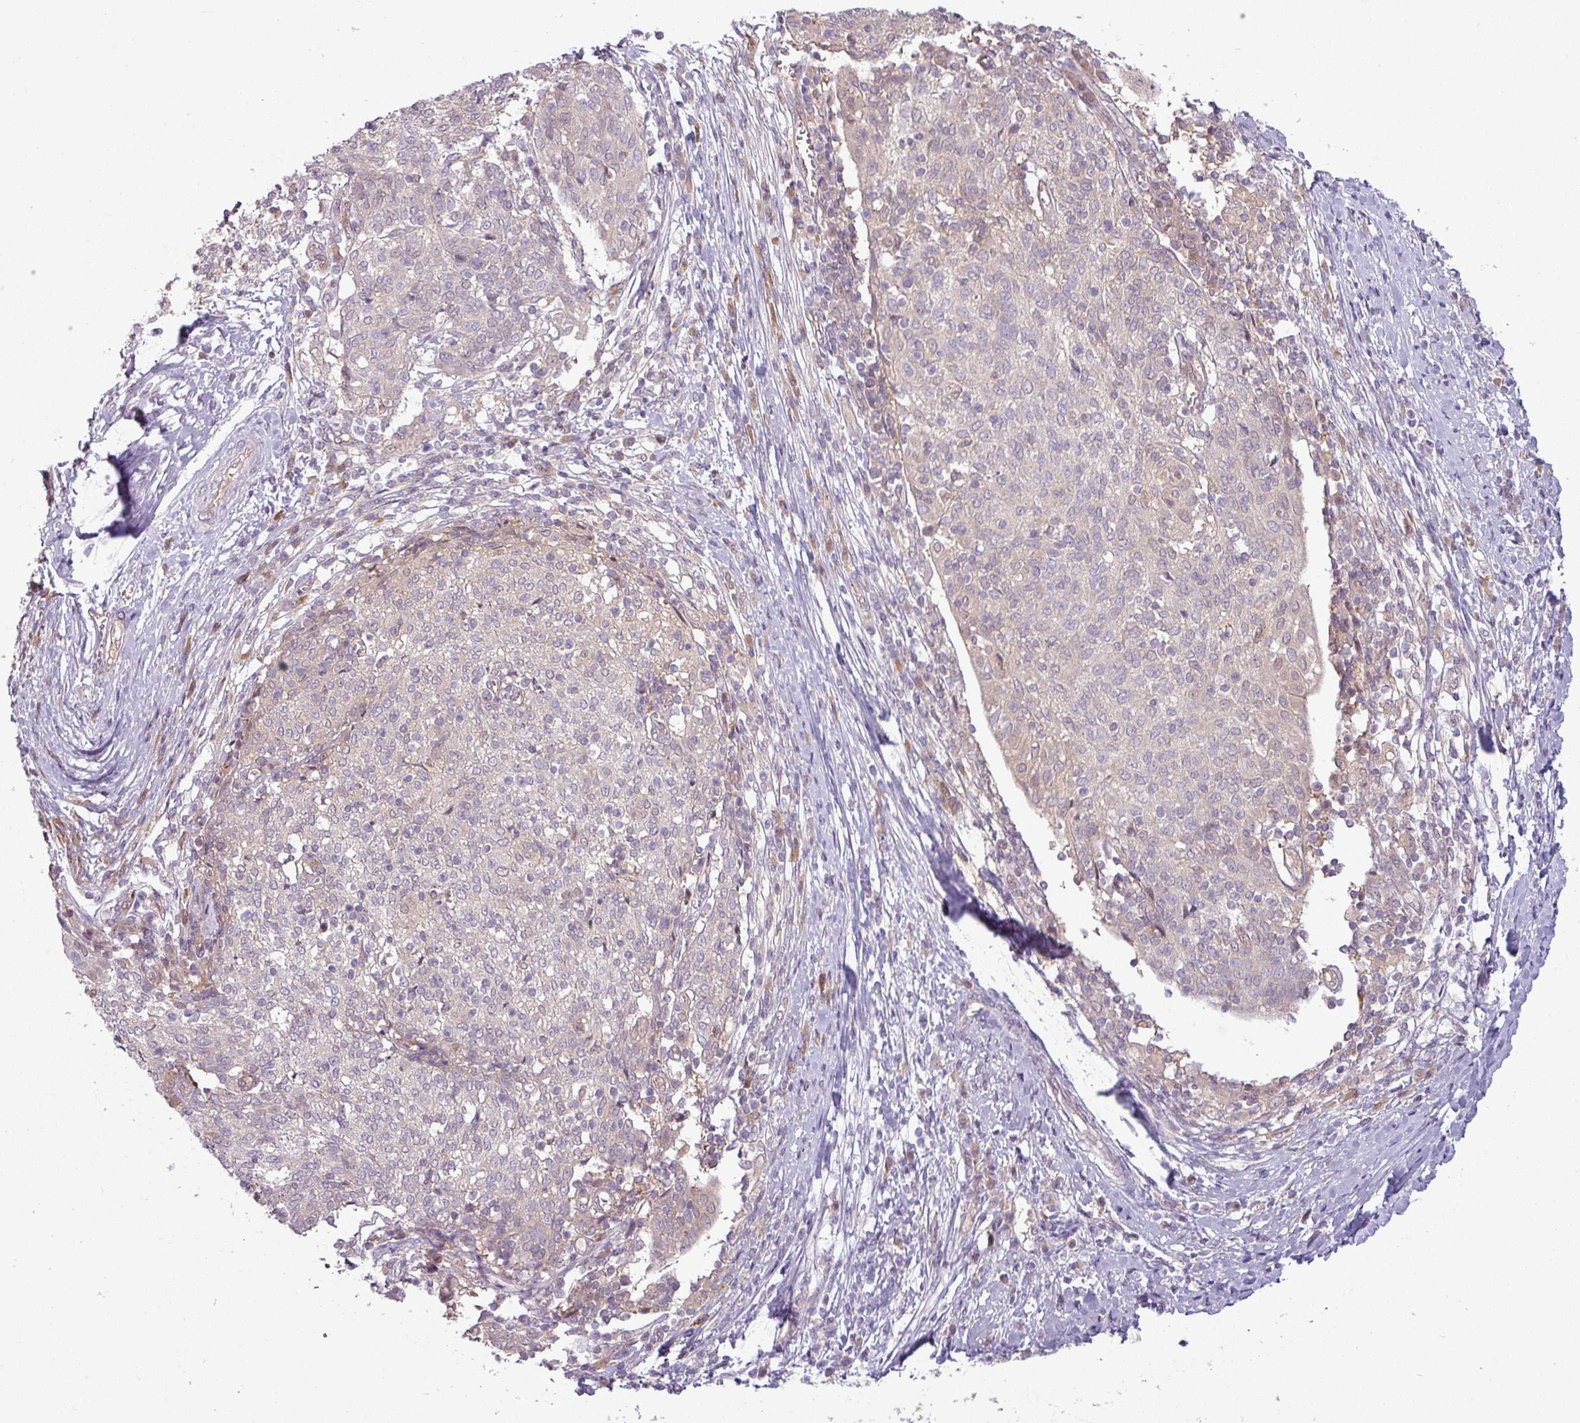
{"staining": {"intensity": "weak", "quantity": "<25%", "location": "cytoplasmic/membranous,nuclear"}, "tissue": "cervical cancer", "cell_type": "Tumor cells", "image_type": "cancer", "snomed": [{"axis": "morphology", "description": "Squamous cell carcinoma, NOS"}, {"axis": "topography", "description": "Cervix"}], "caption": "This is an immunohistochemistry photomicrograph of cervical cancer (squamous cell carcinoma). There is no staining in tumor cells.", "gene": "CCDC144A", "patient": {"sex": "female", "age": 52}}